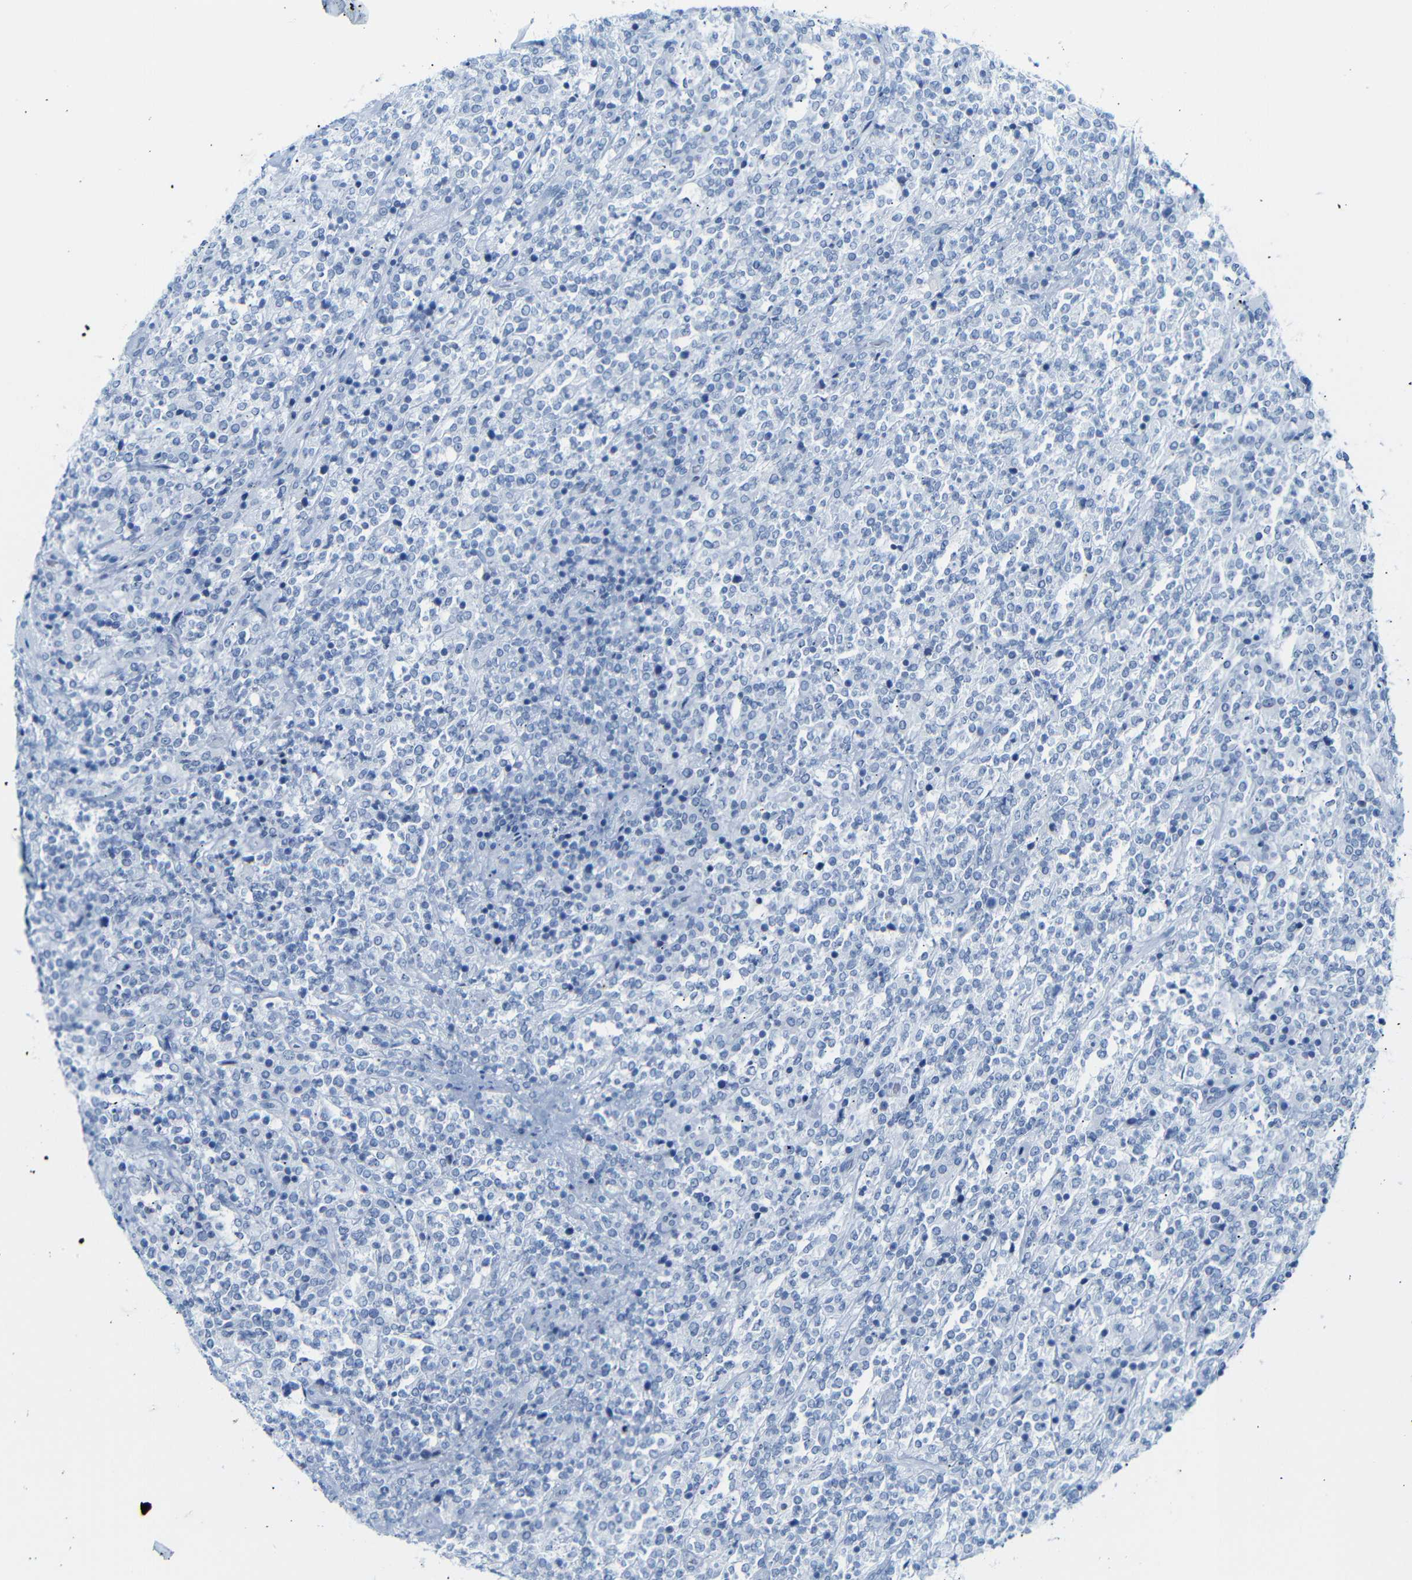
{"staining": {"intensity": "negative", "quantity": "none", "location": "none"}, "tissue": "lymphoma", "cell_type": "Tumor cells", "image_type": "cancer", "snomed": [{"axis": "morphology", "description": "Malignant lymphoma, non-Hodgkin's type, High grade"}, {"axis": "topography", "description": "Soft tissue"}], "caption": "DAB (3,3'-diaminobenzidine) immunohistochemical staining of lymphoma displays no significant positivity in tumor cells.", "gene": "DYNAP", "patient": {"sex": "male", "age": 18}}